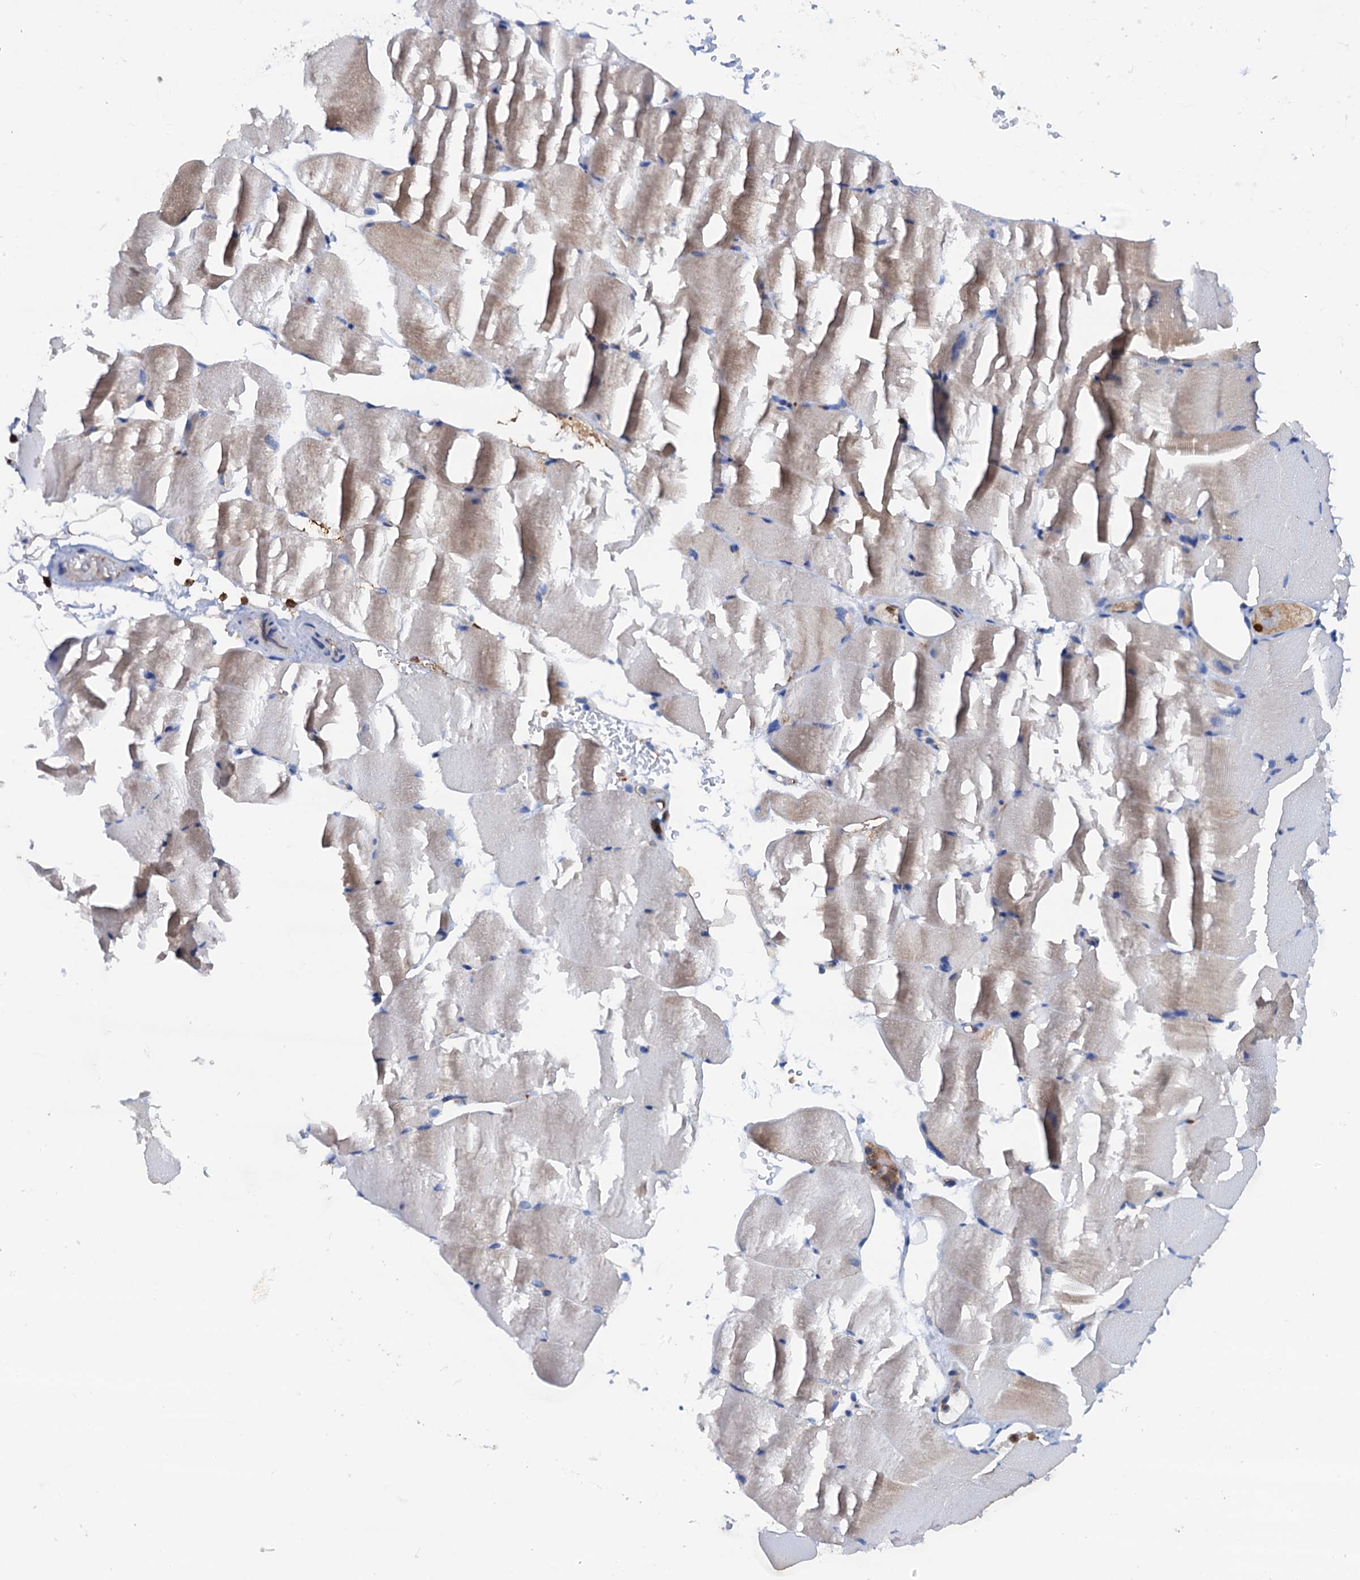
{"staining": {"intensity": "negative", "quantity": "none", "location": "none"}, "tissue": "skeletal muscle", "cell_type": "Myocytes", "image_type": "normal", "snomed": [{"axis": "morphology", "description": "Normal tissue, NOS"}, {"axis": "topography", "description": "Skeletal muscle"}, {"axis": "topography", "description": "Parathyroid gland"}], "caption": "High power microscopy photomicrograph of an immunohistochemistry photomicrograph of benign skeletal muscle, revealing no significant positivity in myocytes.", "gene": "RASSF9", "patient": {"sex": "female", "age": 37}}